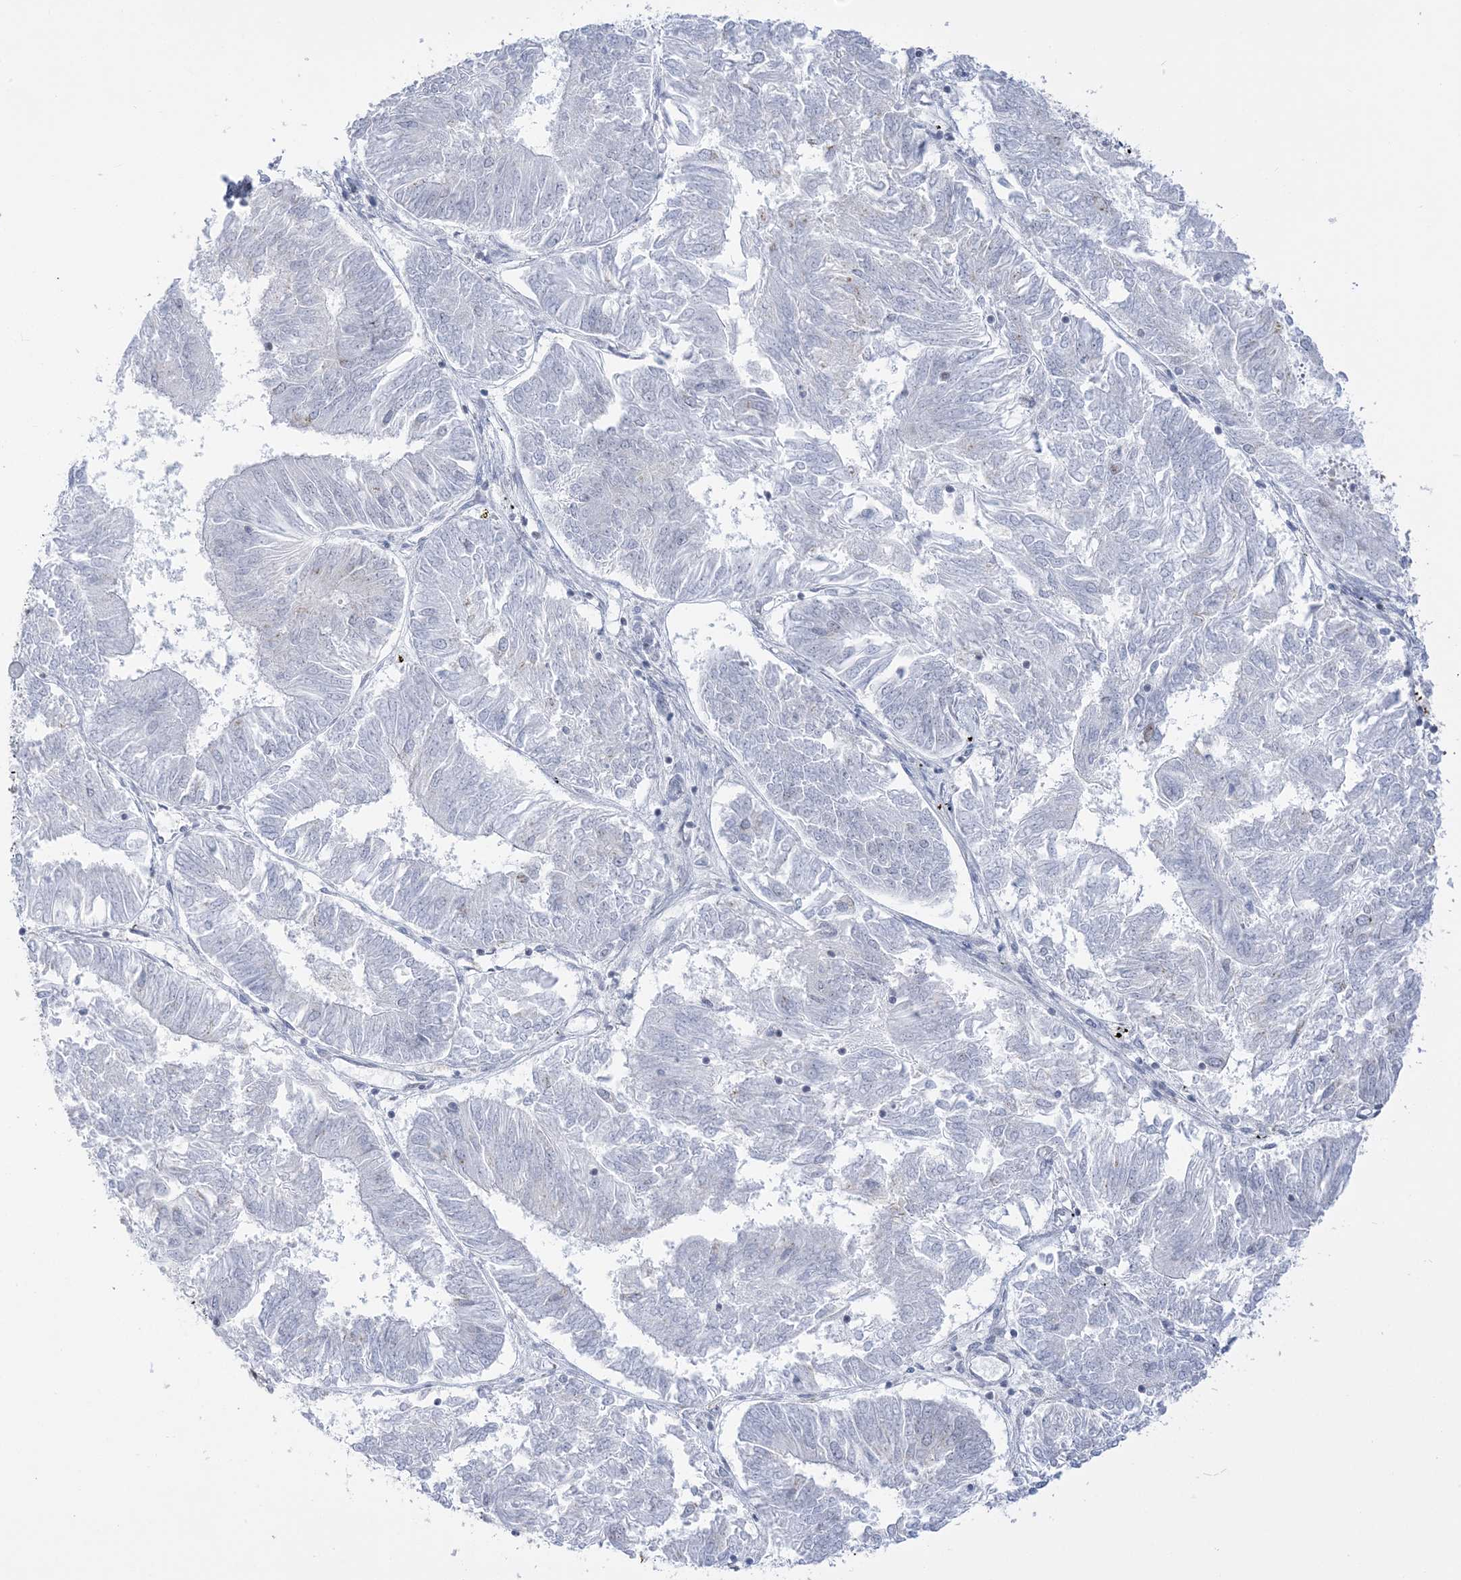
{"staining": {"intensity": "negative", "quantity": "none", "location": "none"}, "tissue": "endometrial cancer", "cell_type": "Tumor cells", "image_type": "cancer", "snomed": [{"axis": "morphology", "description": "Adenocarcinoma, NOS"}, {"axis": "topography", "description": "Endometrium"}], "caption": "Immunohistochemistry (IHC) micrograph of neoplastic tissue: endometrial cancer (adenocarcinoma) stained with DAB (3,3'-diaminobenzidine) shows no significant protein positivity in tumor cells.", "gene": "DDX21", "patient": {"sex": "female", "age": 58}}